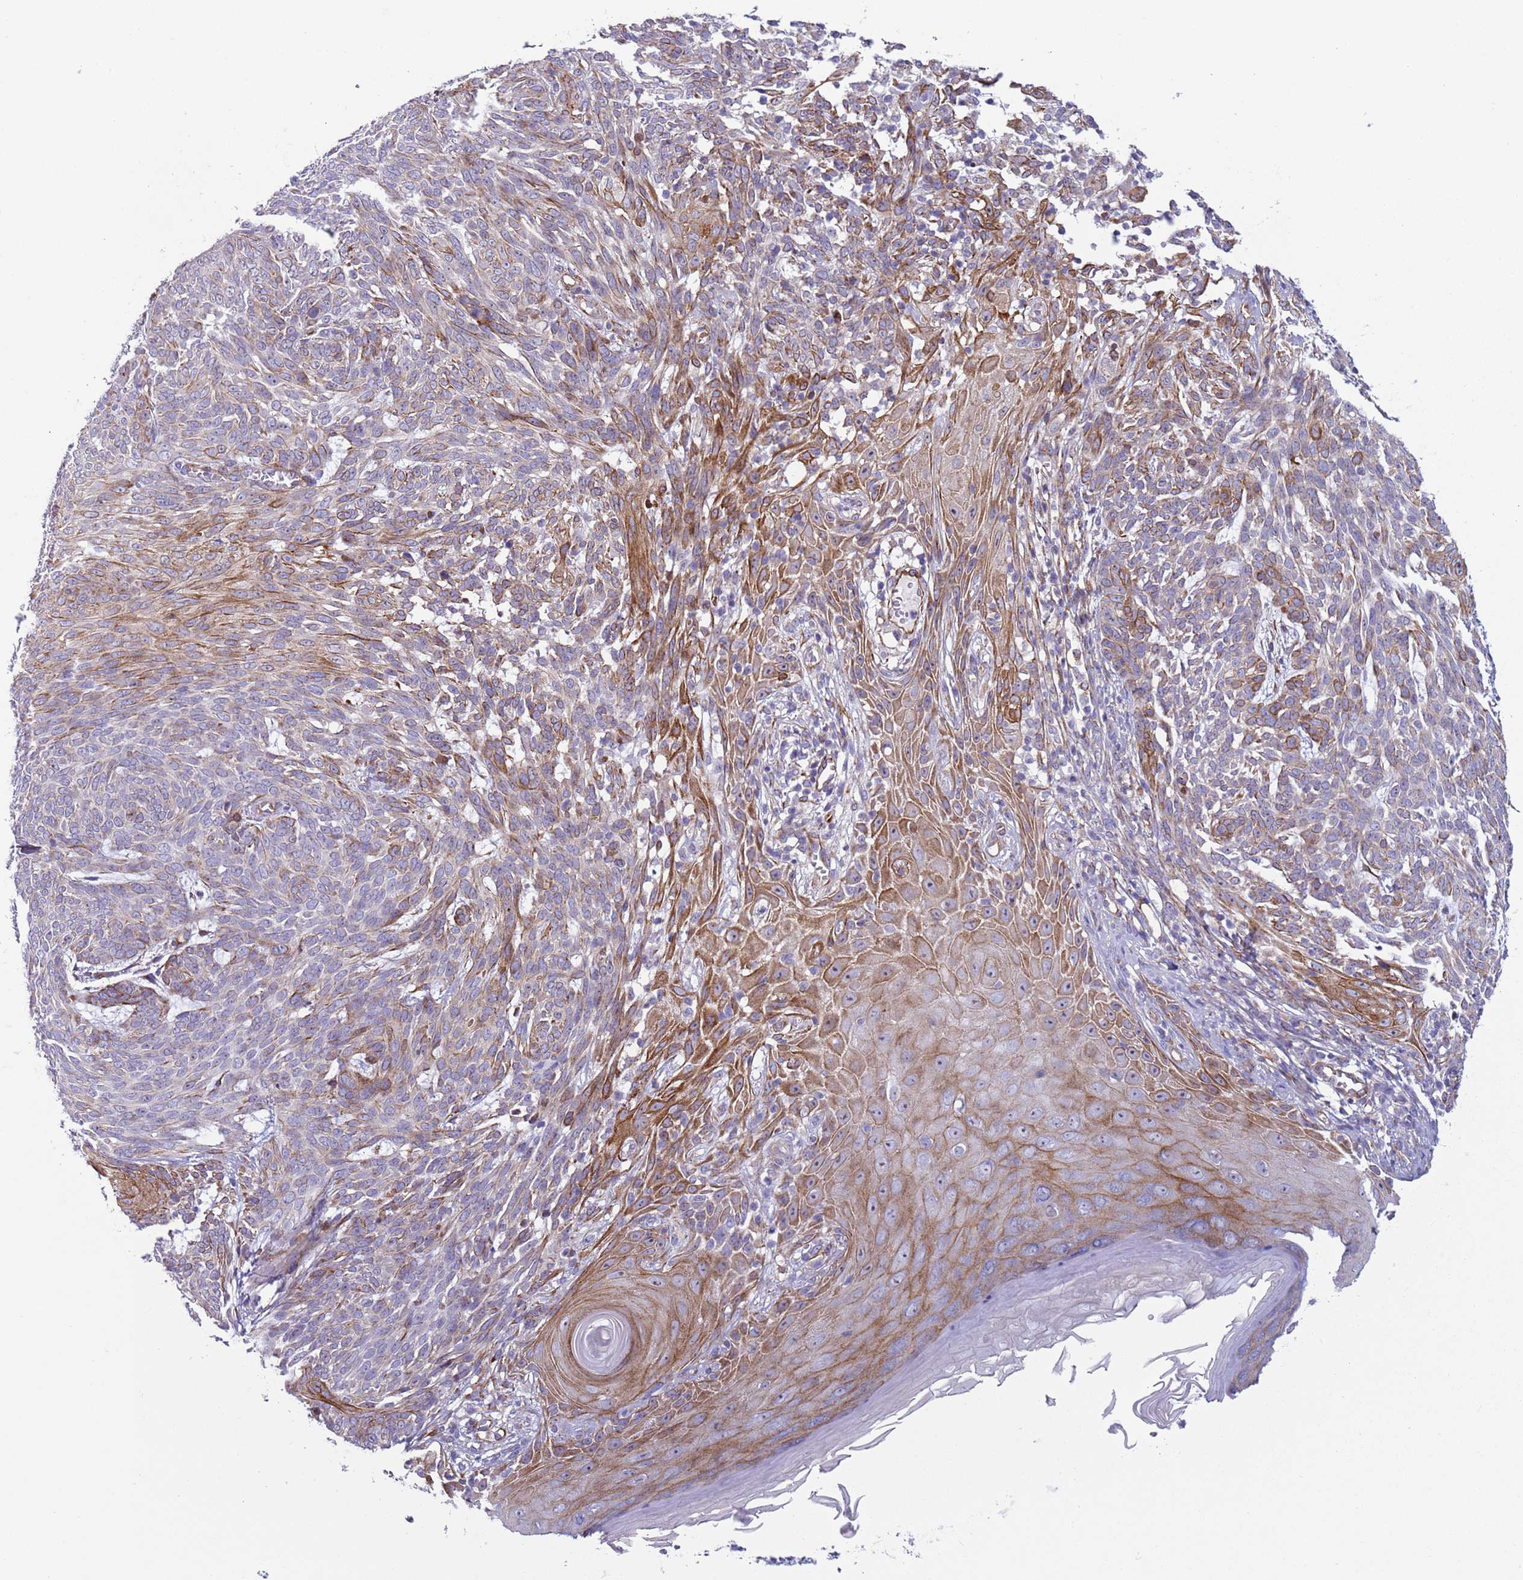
{"staining": {"intensity": "moderate", "quantity": "<25%", "location": "cytoplasmic/membranous"}, "tissue": "skin cancer", "cell_type": "Tumor cells", "image_type": "cancer", "snomed": [{"axis": "morphology", "description": "Basal cell carcinoma"}, {"axis": "topography", "description": "Skin"}], "caption": "Basal cell carcinoma (skin) tissue displays moderate cytoplasmic/membranous staining in about <25% of tumor cells", "gene": "HEATR1", "patient": {"sex": "female", "age": 86}}